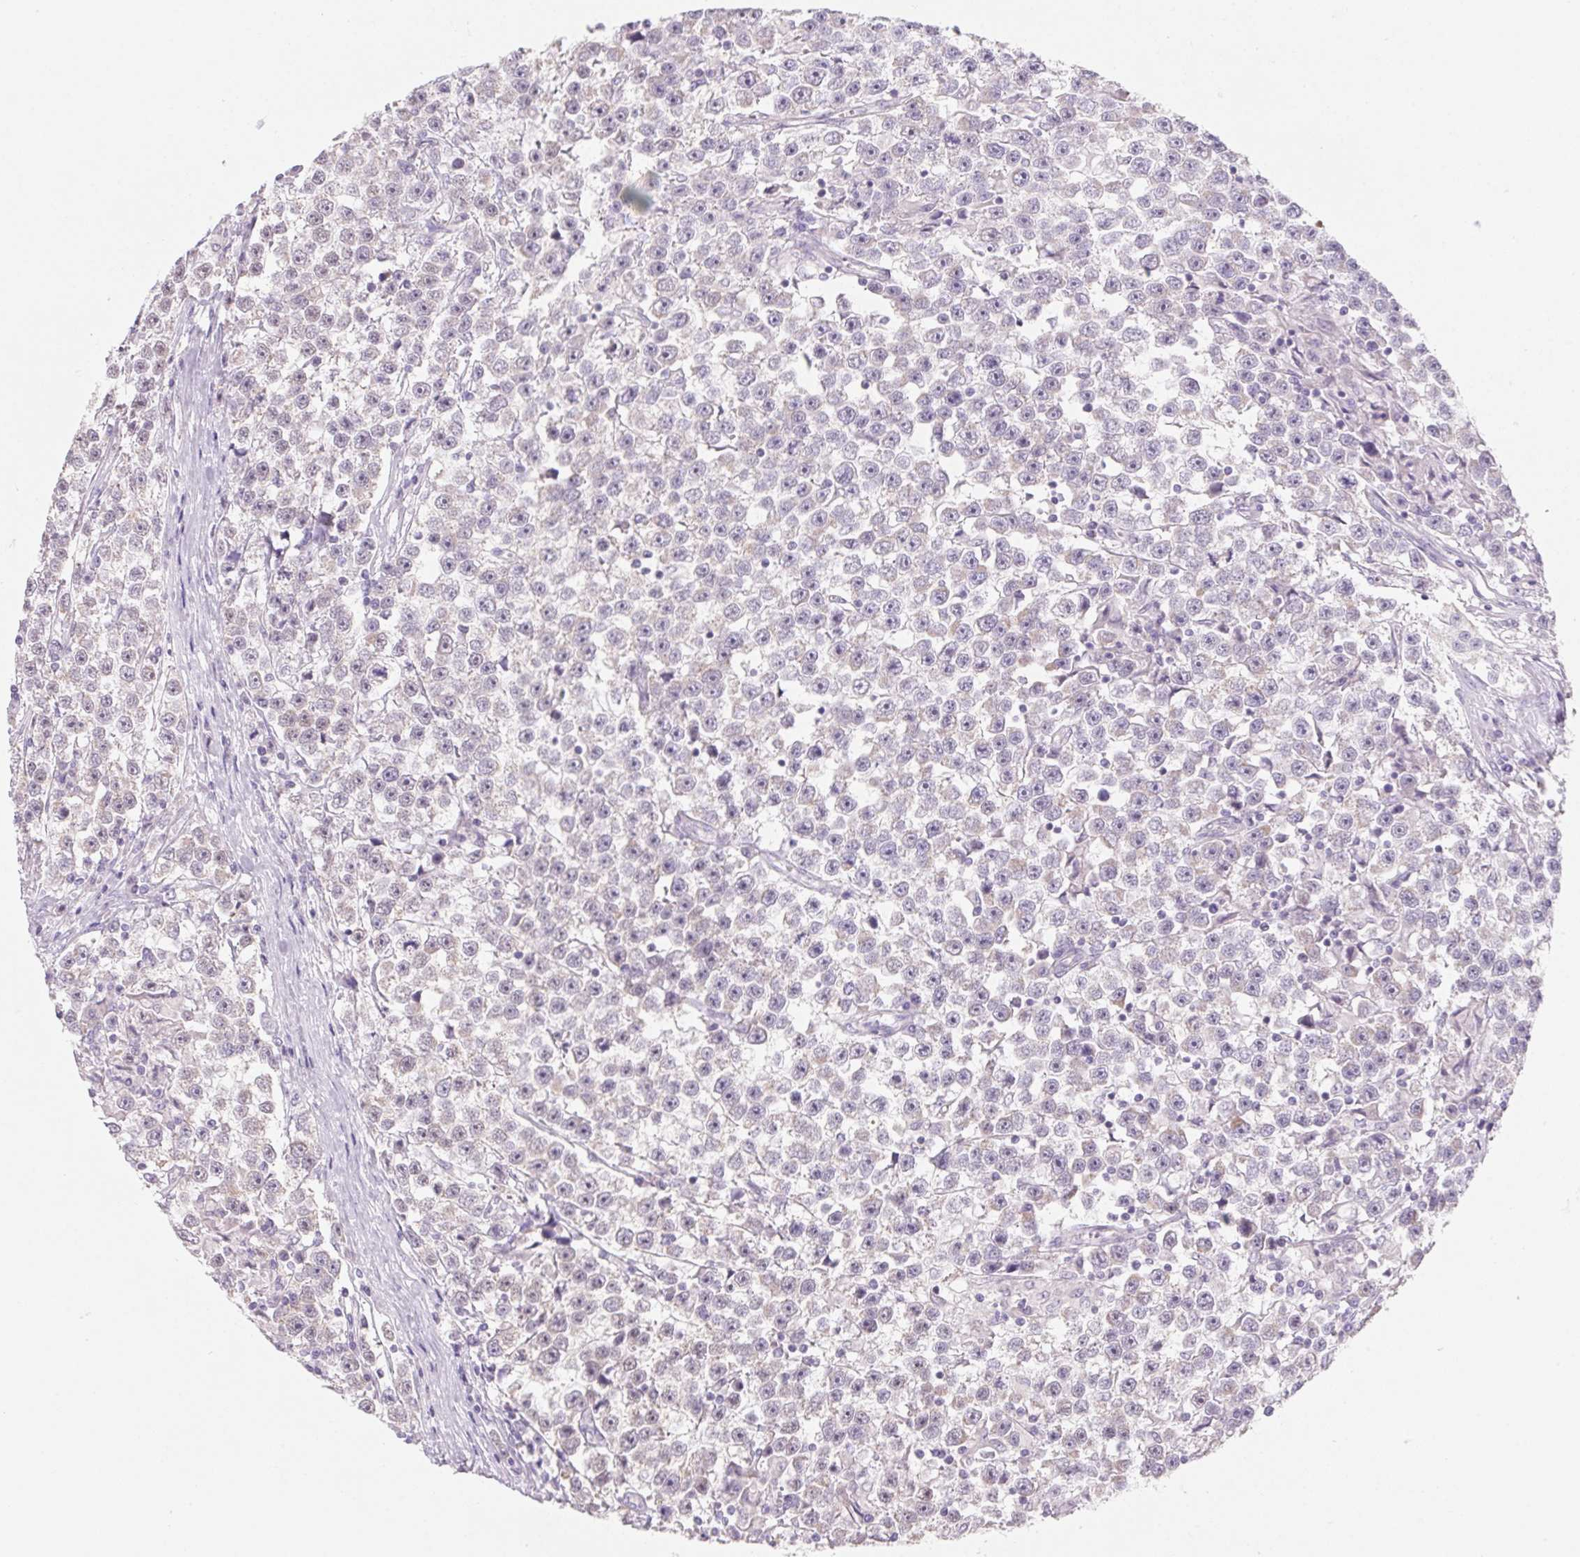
{"staining": {"intensity": "weak", "quantity": "25%-75%", "location": "nuclear"}, "tissue": "testis cancer", "cell_type": "Tumor cells", "image_type": "cancer", "snomed": [{"axis": "morphology", "description": "Seminoma, NOS"}, {"axis": "topography", "description": "Testis"}], "caption": "This photomicrograph displays immunohistochemistry staining of human testis seminoma, with low weak nuclear positivity in about 25%-75% of tumor cells.", "gene": "DPPA5", "patient": {"sex": "male", "age": 31}}